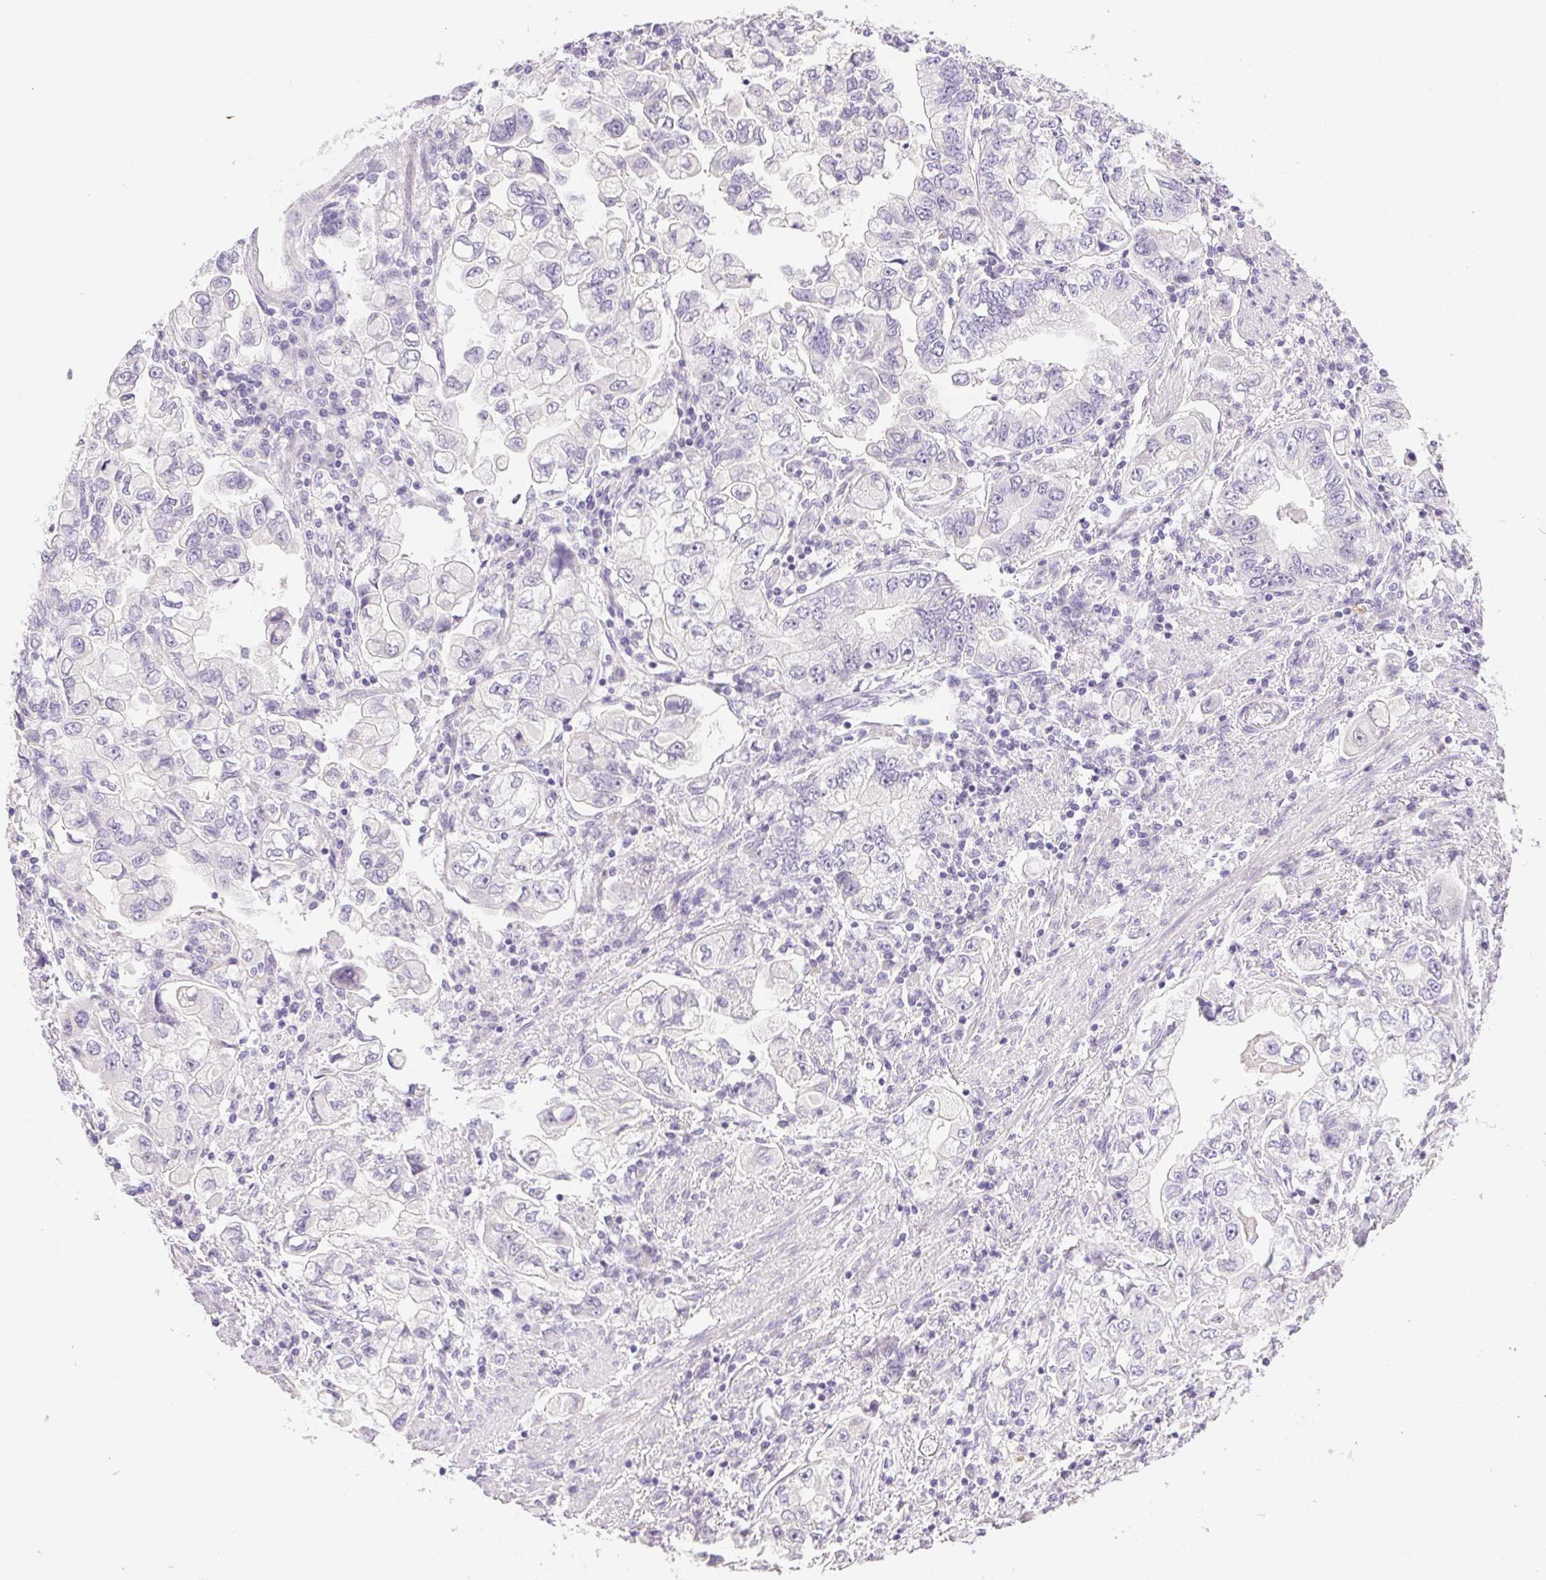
{"staining": {"intensity": "negative", "quantity": "none", "location": "none"}, "tissue": "stomach cancer", "cell_type": "Tumor cells", "image_type": "cancer", "snomed": [{"axis": "morphology", "description": "Adenocarcinoma, NOS"}, {"axis": "topography", "description": "Stomach, lower"}], "caption": "Human stomach adenocarcinoma stained for a protein using immunohistochemistry (IHC) exhibits no positivity in tumor cells.", "gene": "EMX2", "patient": {"sex": "female", "age": 93}}